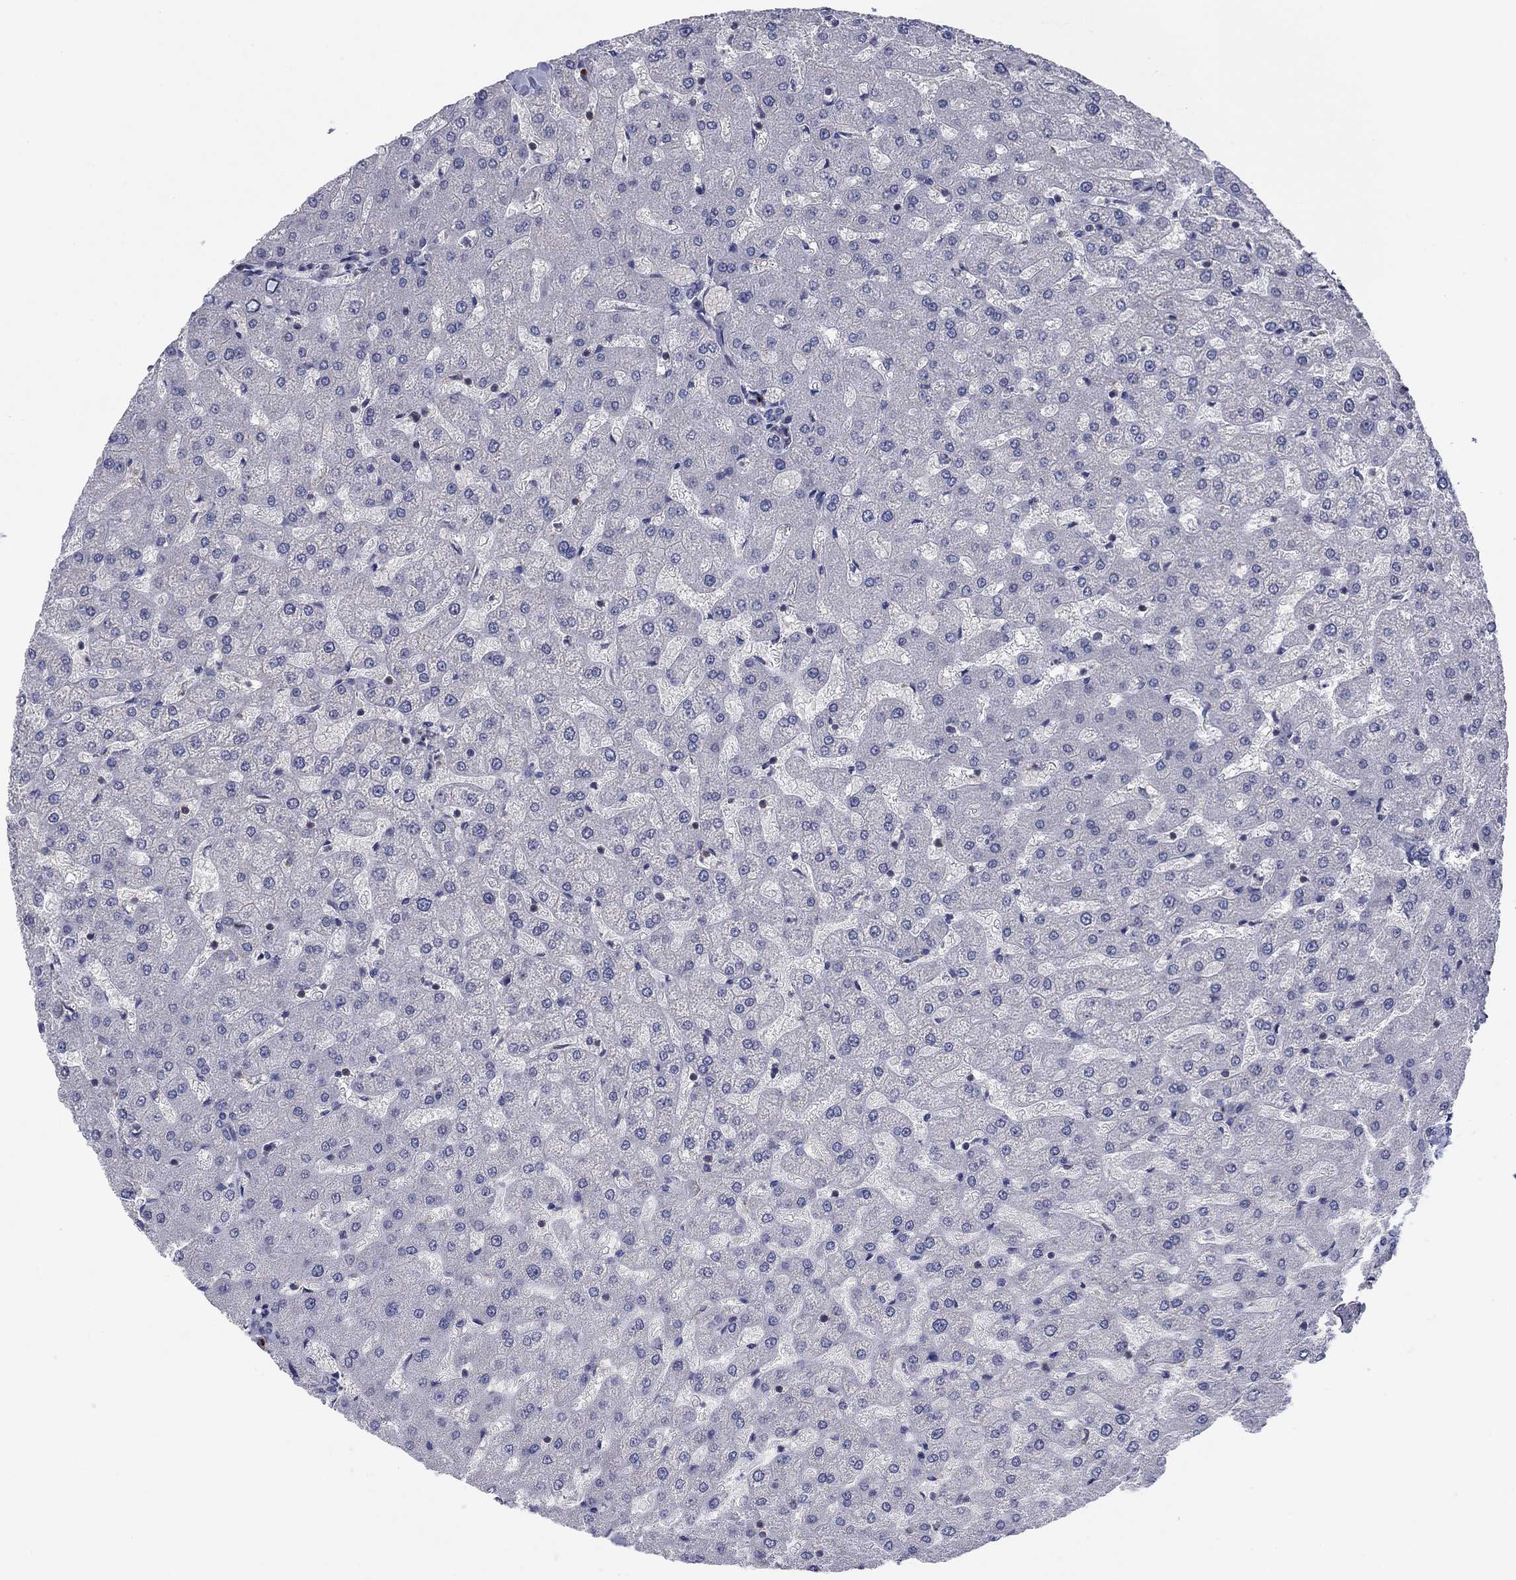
{"staining": {"intensity": "negative", "quantity": "none", "location": "none"}, "tissue": "liver", "cell_type": "Cholangiocytes", "image_type": "normal", "snomed": [{"axis": "morphology", "description": "Normal tissue, NOS"}, {"axis": "topography", "description": "Liver"}], "caption": "A high-resolution micrograph shows IHC staining of normal liver, which displays no significant positivity in cholangiocytes.", "gene": "PSD4", "patient": {"sex": "female", "age": 50}}